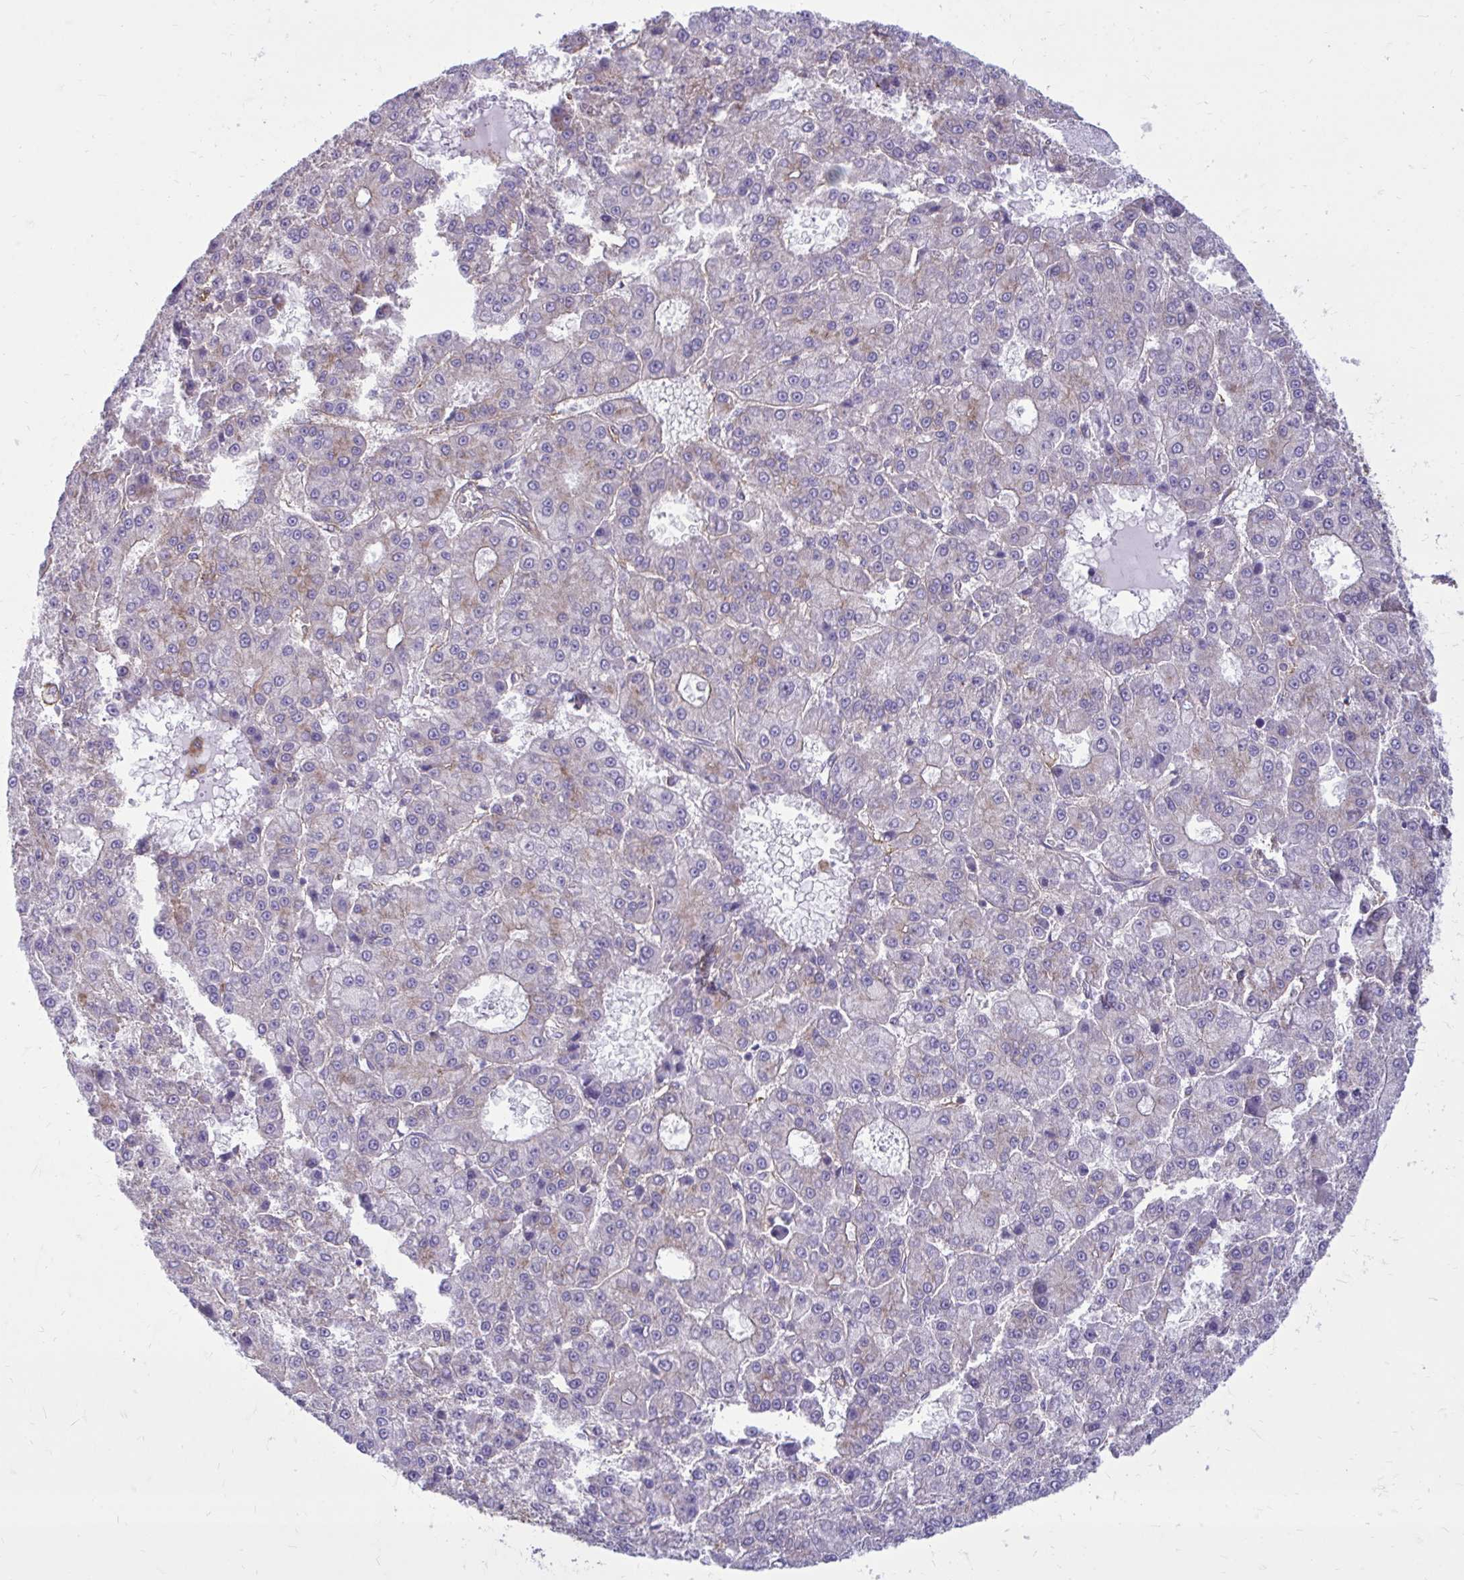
{"staining": {"intensity": "weak", "quantity": "<25%", "location": "cytoplasmic/membranous"}, "tissue": "liver cancer", "cell_type": "Tumor cells", "image_type": "cancer", "snomed": [{"axis": "morphology", "description": "Carcinoma, Hepatocellular, NOS"}, {"axis": "topography", "description": "Liver"}], "caption": "Tumor cells are negative for protein expression in human liver cancer.", "gene": "CLTA", "patient": {"sex": "male", "age": 70}}